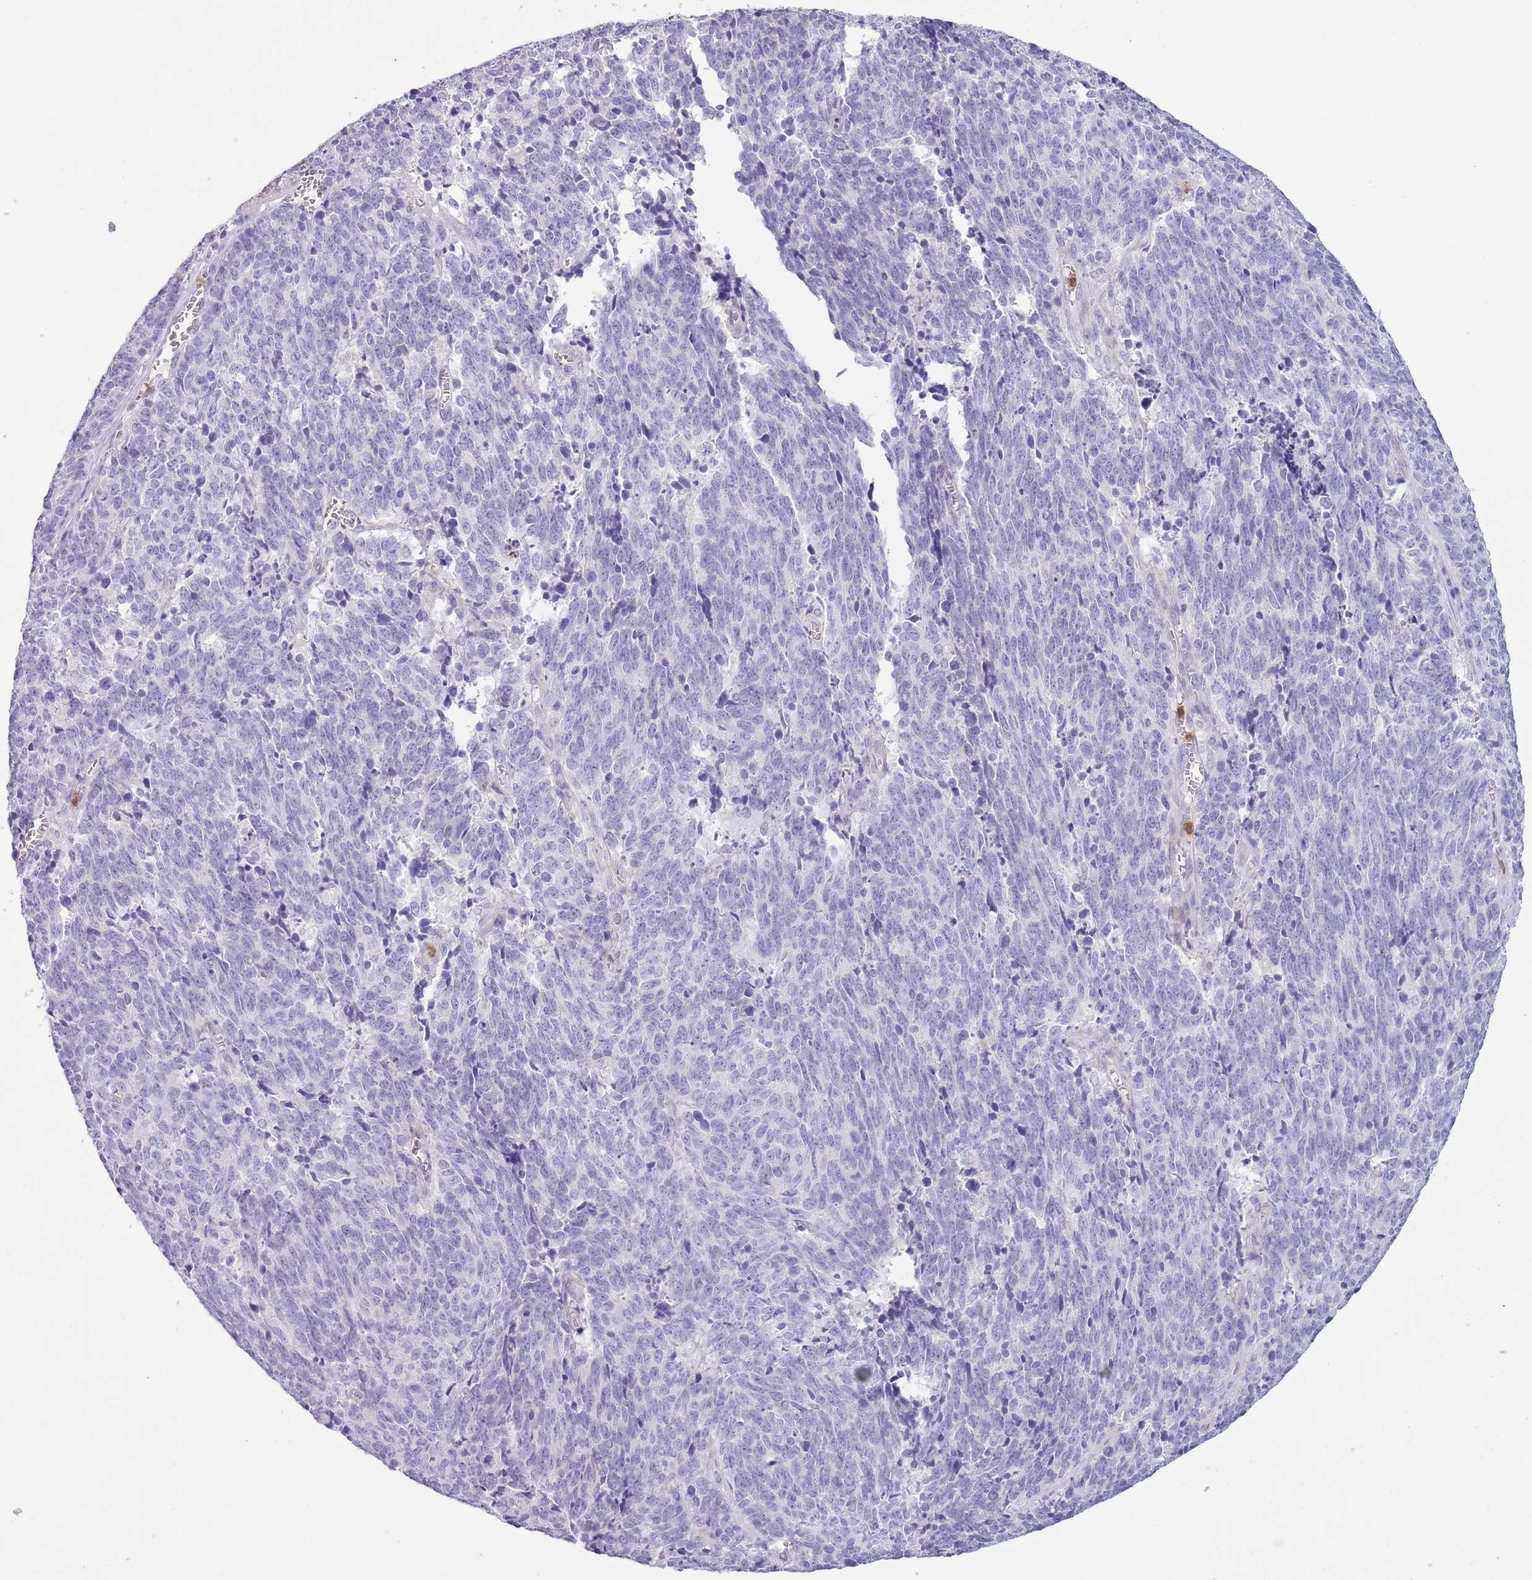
{"staining": {"intensity": "negative", "quantity": "none", "location": "none"}, "tissue": "cervical cancer", "cell_type": "Tumor cells", "image_type": "cancer", "snomed": [{"axis": "morphology", "description": "Squamous cell carcinoma, NOS"}, {"axis": "topography", "description": "Cervix"}], "caption": "The immunohistochemistry (IHC) histopathology image has no significant staining in tumor cells of squamous cell carcinoma (cervical) tissue.", "gene": "OR6M1", "patient": {"sex": "female", "age": 29}}